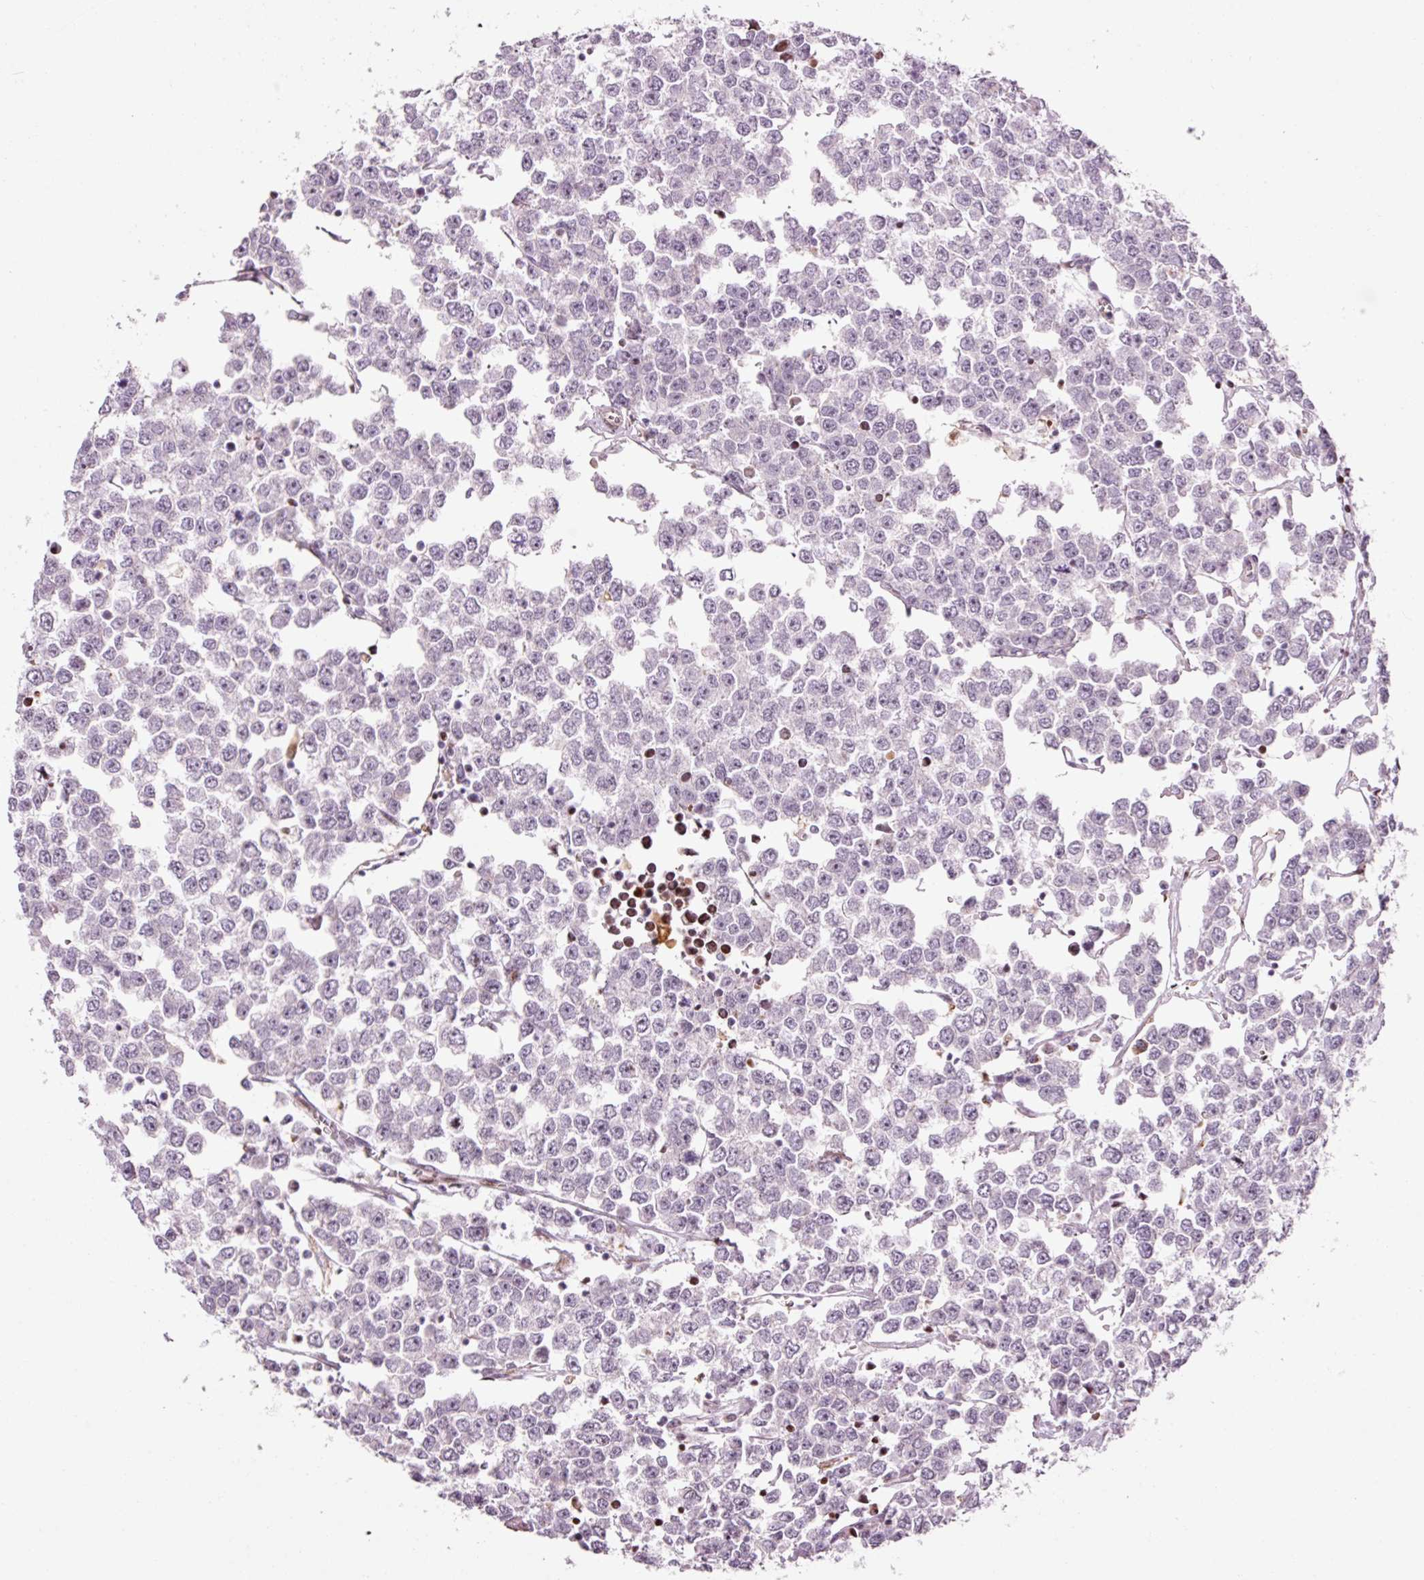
{"staining": {"intensity": "negative", "quantity": "none", "location": "none"}, "tissue": "testis cancer", "cell_type": "Tumor cells", "image_type": "cancer", "snomed": [{"axis": "morphology", "description": "Seminoma, NOS"}, {"axis": "morphology", "description": "Carcinoma, Embryonal, NOS"}, {"axis": "topography", "description": "Testis"}], "caption": "Tumor cells are negative for protein expression in human seminoma (testis).", "gene": "ANKRD20A1", "patient": {"sex": "male", "age": 52}}